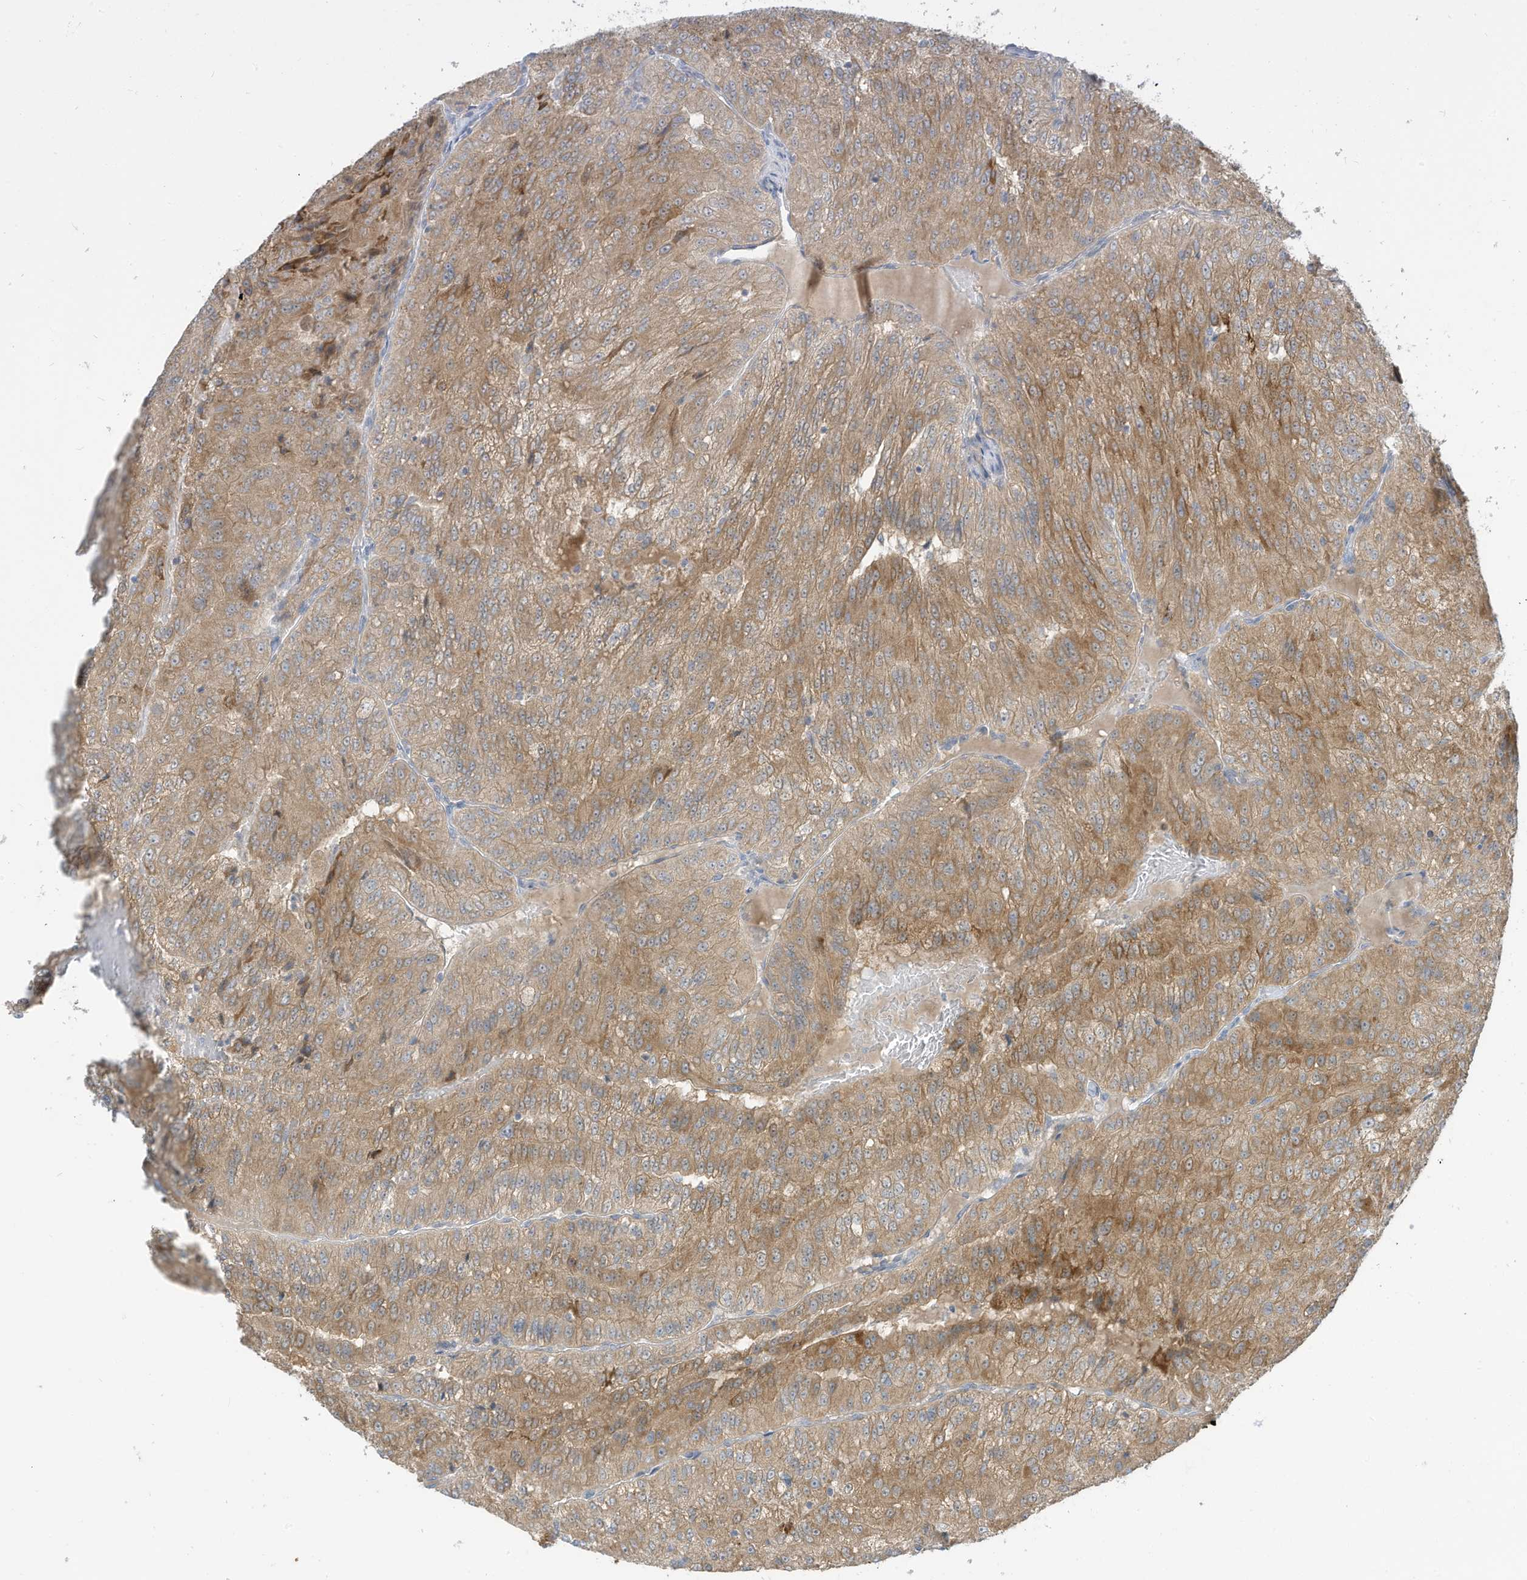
{"staining": {"intensity": "moderate", "quantity": ">75%", "location": "cytoplasmic/membranous"}, "tissue": "renal cancer", "cell_type": "Tumor cells", "image_type": "cancer", "snomed": [{"axis": "morphology", "description": "Adenocarcinoma, NOS"}, {"axis": "topography", "description": "Kidney"}], "caption": "Protein expression analysis of renal cancer shows moderate cytoplasmic/membranous expression in approximately >75% of tumor cells. (DAB IHC, brown staining for protein, blue staining for nuclei).", "gene": "LRRN2", "patient": {"sex": "female", "age": 63}}